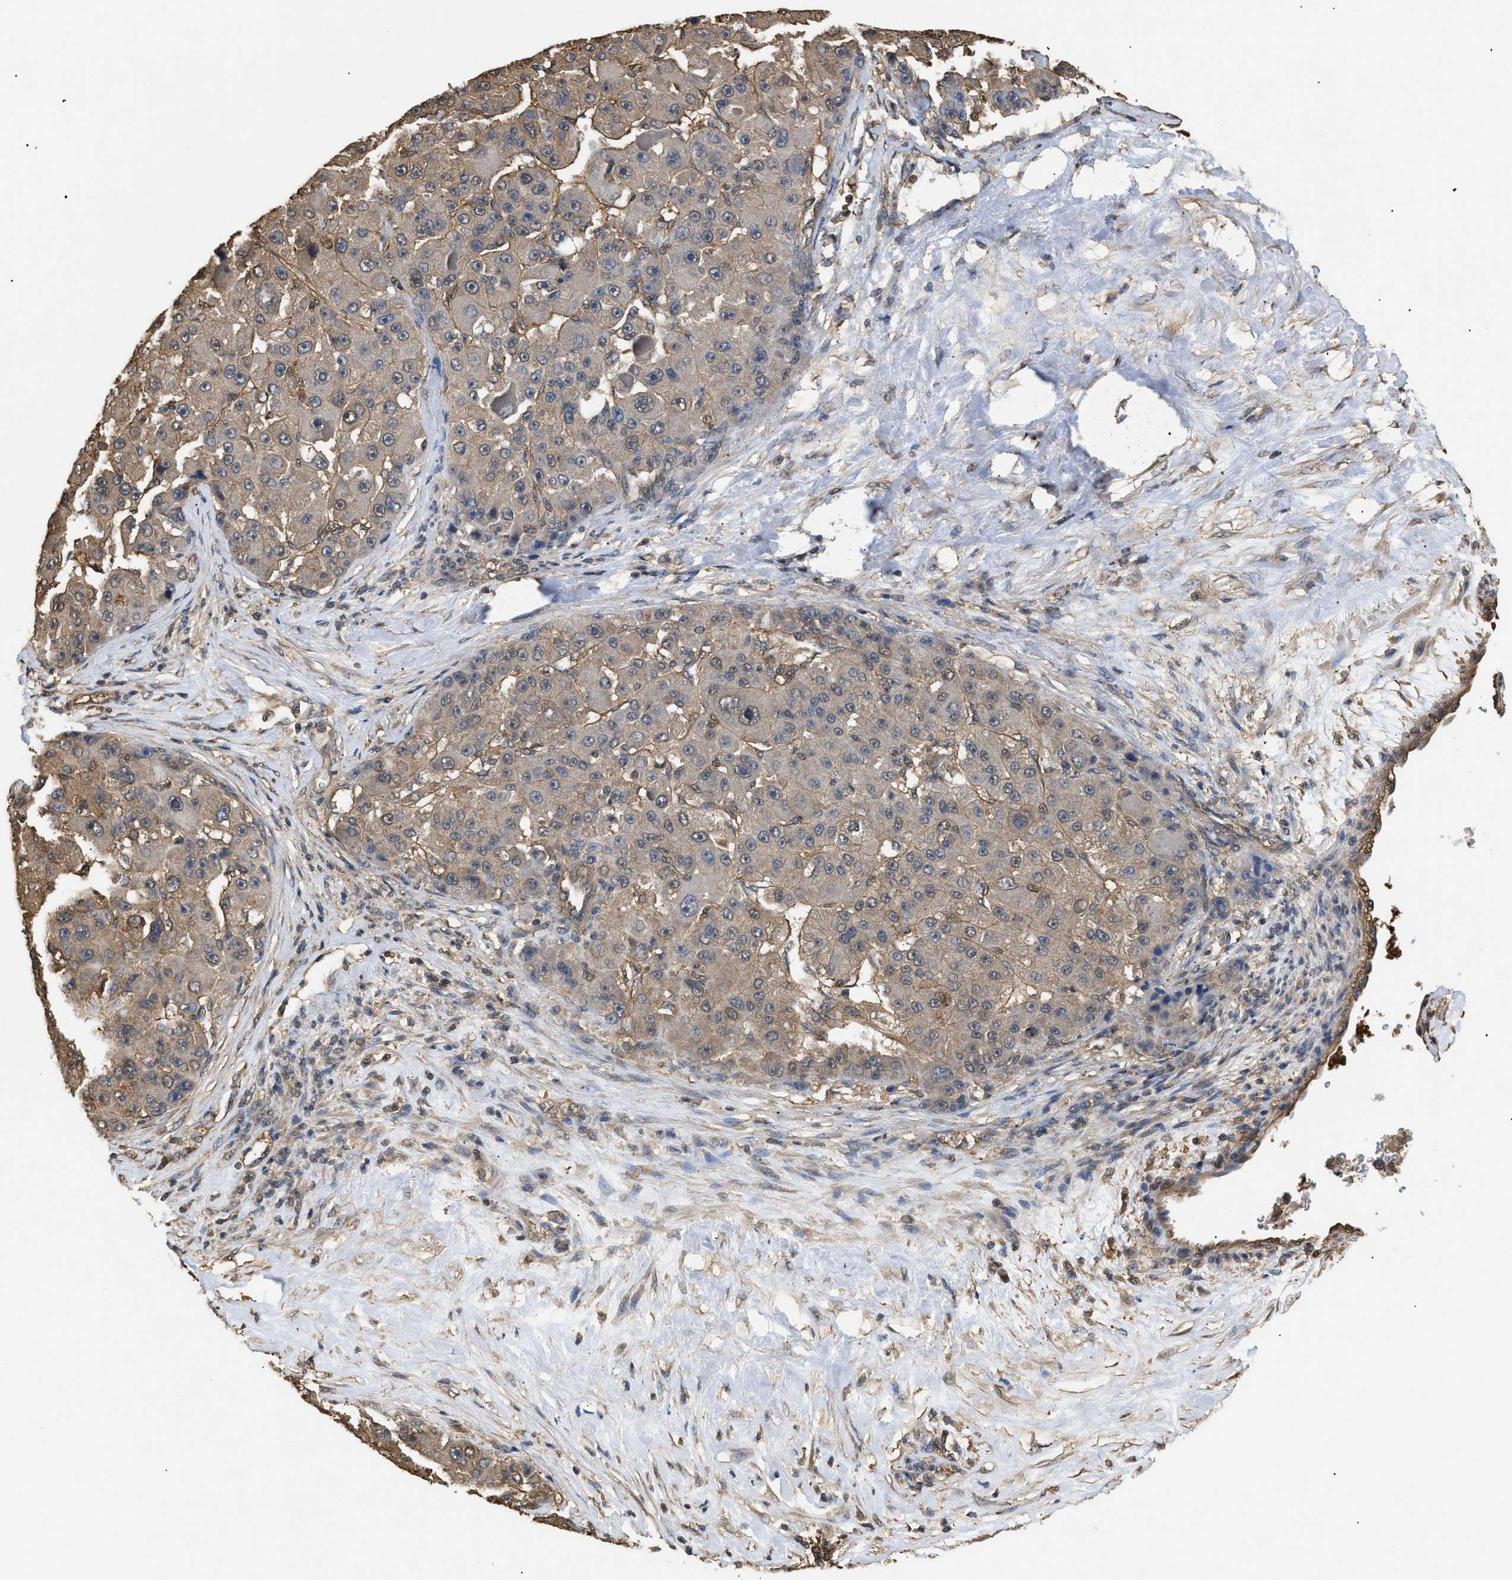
{"staining": {"intensity": "weak", "quantity": ">75%", "location": "cytoplasmic/membranous"}, "tissue": "liver cancer", "cell_type": "Tumor cells", "image_type": "cancer", "snomed": [{"axis": "morphology", "description": "Carcinoma, Hepatocellular, NOS"}, {"axis": "topography", "description": "Liver"}], "caption": "Human liver cancer (hepatocellular carcinoma) stained for a protein (brown) demonstrates weak cytoplasmic/membranous positive staining in about >75% of tumor cells.", "gene": "CALM1", "patient": {"sex": "male", "age": 76}}